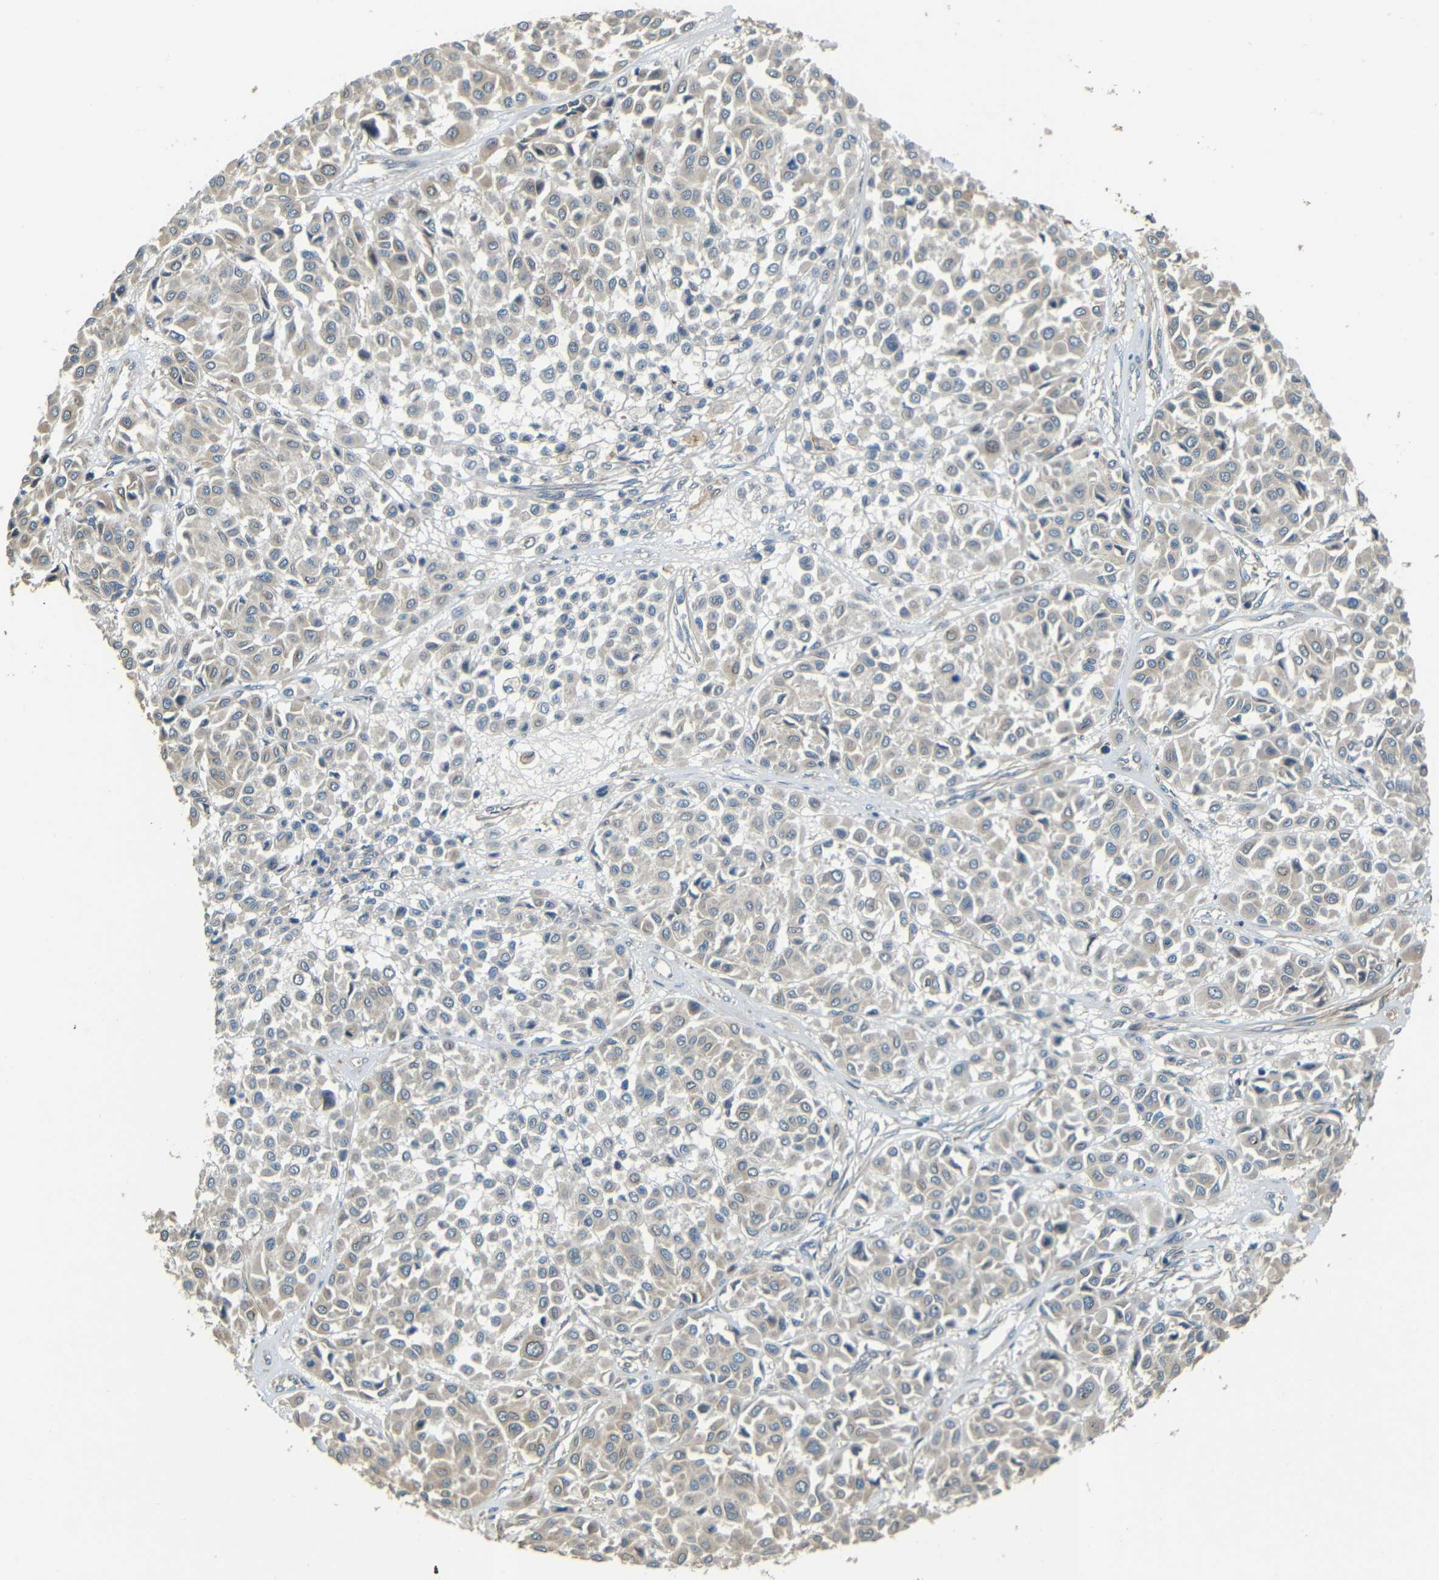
{"staining": {"intensity": "weak", "quantity": "<25%", "location": "cytoplasmic/membranous"}, "tissue": "melanoma", "cell_type": "Tumor cells", "image_type": "cancer", "snomed": [{"axis": "morphology", "description": "Malignant melanoma, Metastatic site"}, {"axis": "topography", "description": "Soft tissue"}], "caption": "Tumor cells are negative for brown protein staining in melanoma.", "gene": "FNDC3A", "patient": {"sex": "male", "age": 41}}